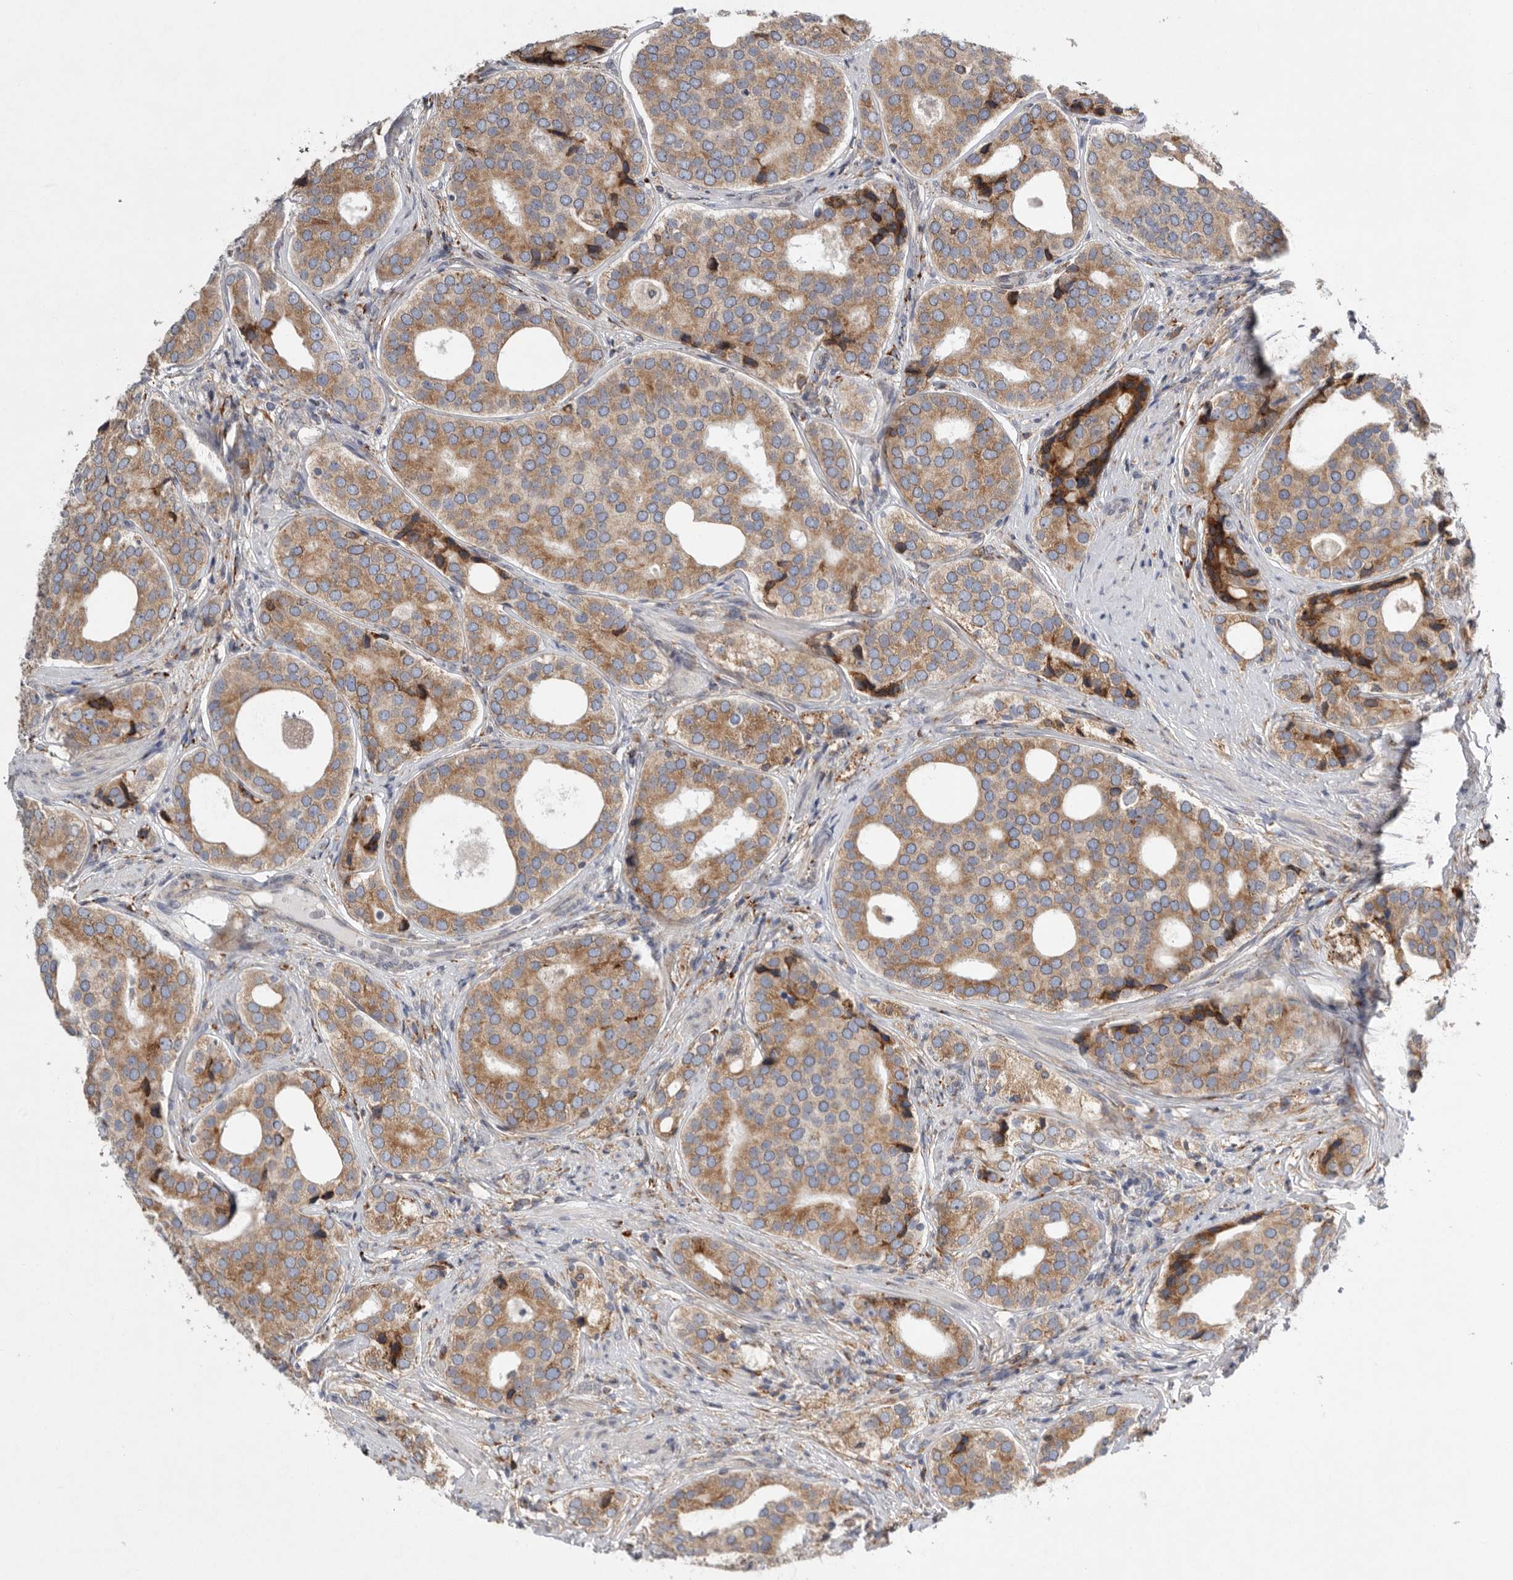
{"staining": {"intensity": "moderate", "quantity": "25%-75%", "location": "cytoplasmic/membranous"}, "tissue": "prostate cancer", "cell_type": "Tumor cells", "image_type": "cancer", "snomed": [{"axis": "morphology", "description": "Adenocarcinoma, High grade"}, {"axis": "topography", "description": "Prostate"}], "caption": "There is medium levels of moderate cytoplasmic/membranous positivity in tumor cells of prostate high-grade adenocarcinoma, as demonstrated by immunohistochemical staining (brown color).", "gene": "GANAB", "patient": {"sex": "male", "age": 56}}